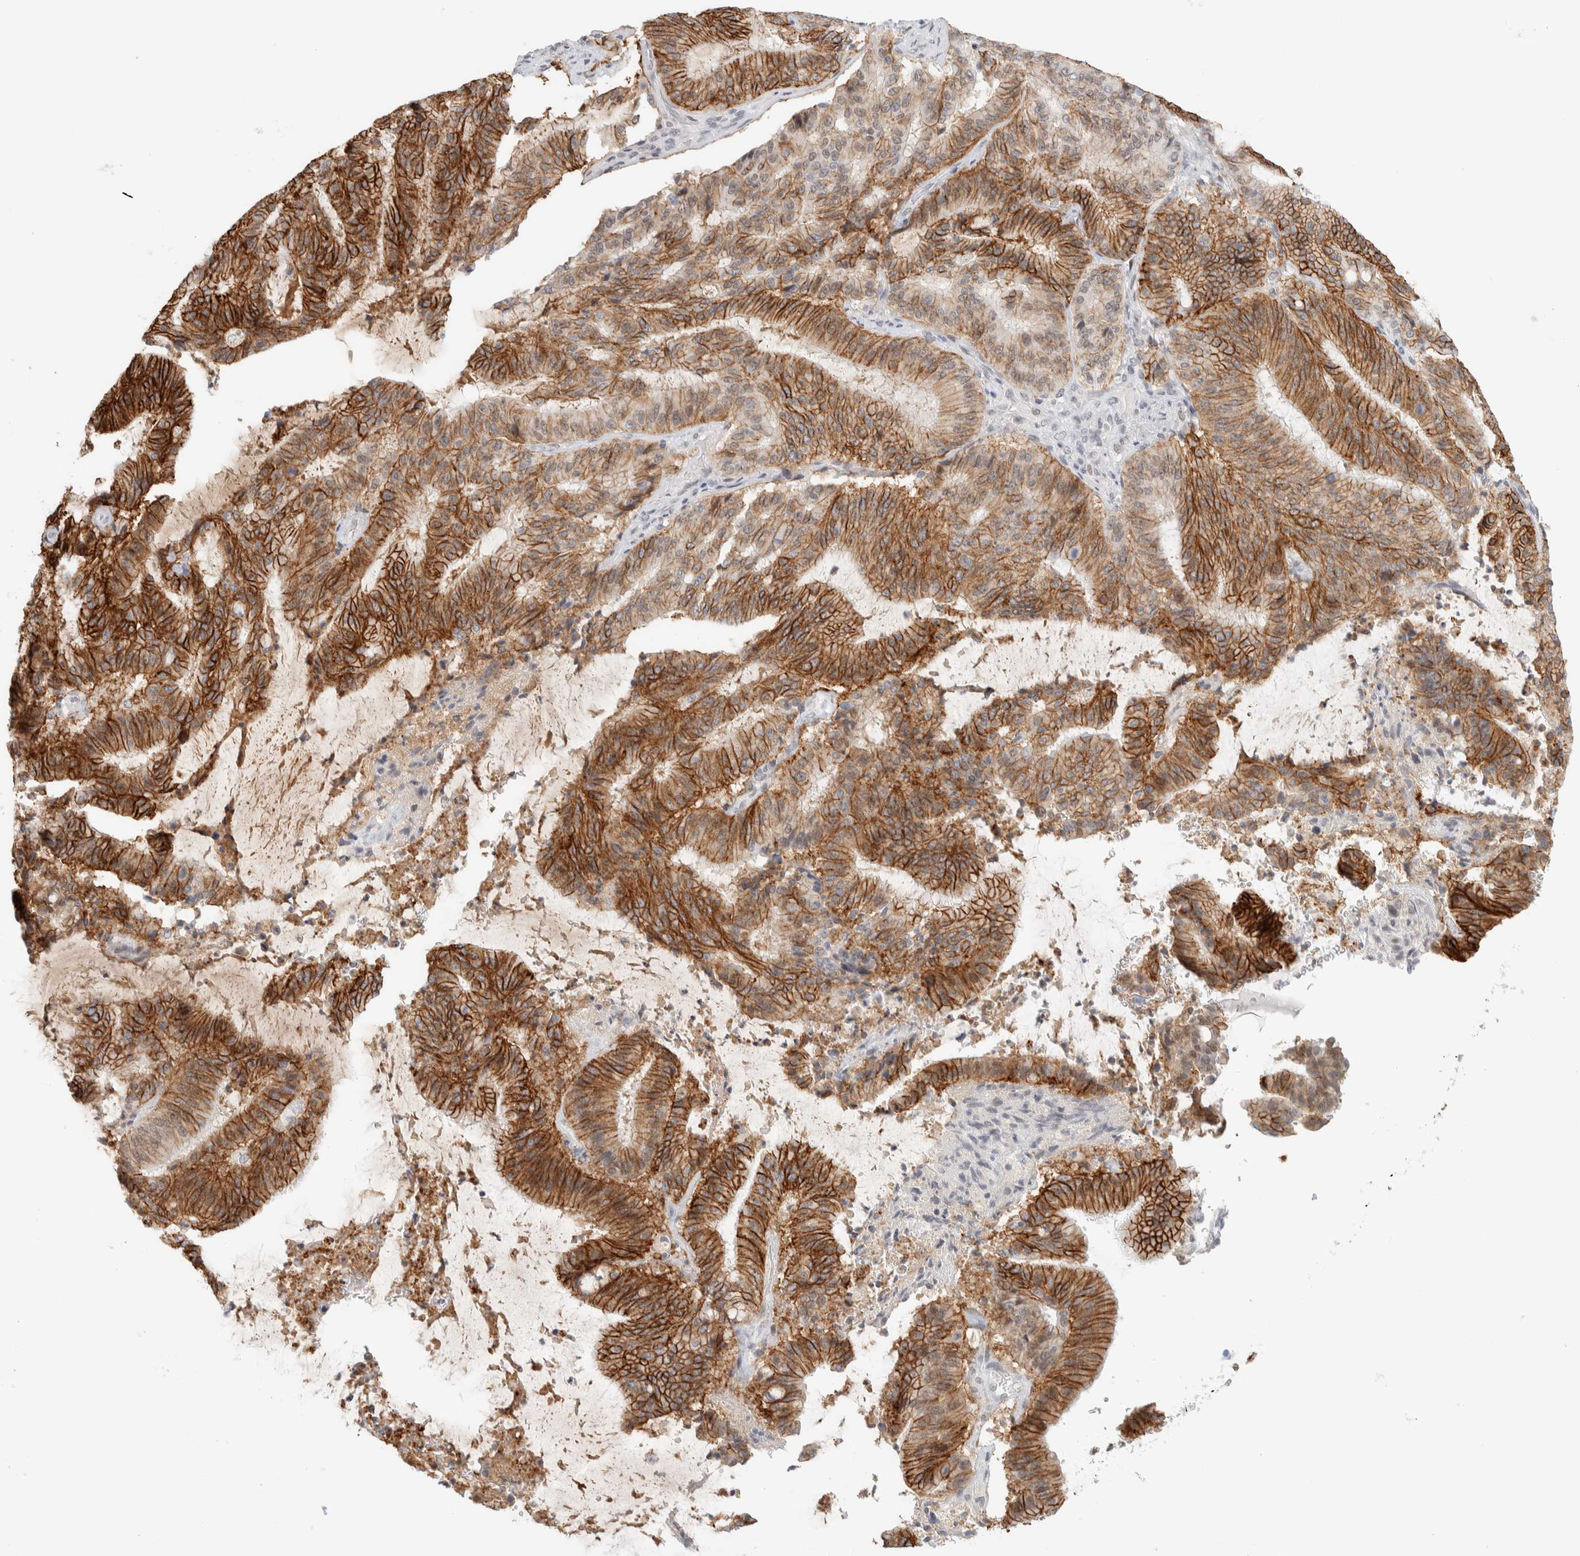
{"staining": {"intensity": "strong", "quantity": ">75%", "location": "cytoplasmic/membranous"}, "tissue": "liver cancer", "cell_type": "Tumor cells", "image_type": "cancer", "snomed": [{"axis": "morphology", "description": "Normal tissue, NOS"}, {"axis": "morphology", "description": "Cholangiocarcinoma"}, {"axis": "topography", "description": "Liver"}, {"axis": "topography", "description": "Peripheral nerve tissue"}], "caption": "Liver cancer (cholangiocarcinoma) stained with DAB immunohistochemistry (IHC) displays high levels of strong cytoplasmic/membranous staining in approximately >75% of tumor cells. The staining was performed using DAB (3,3'-diaminobenzidine), with brown indicating positive protein expression. Nuclei are stained blue with hematoxylin.", "gene": "CDH17", "patient": {"sex": "female", "age": 73}}